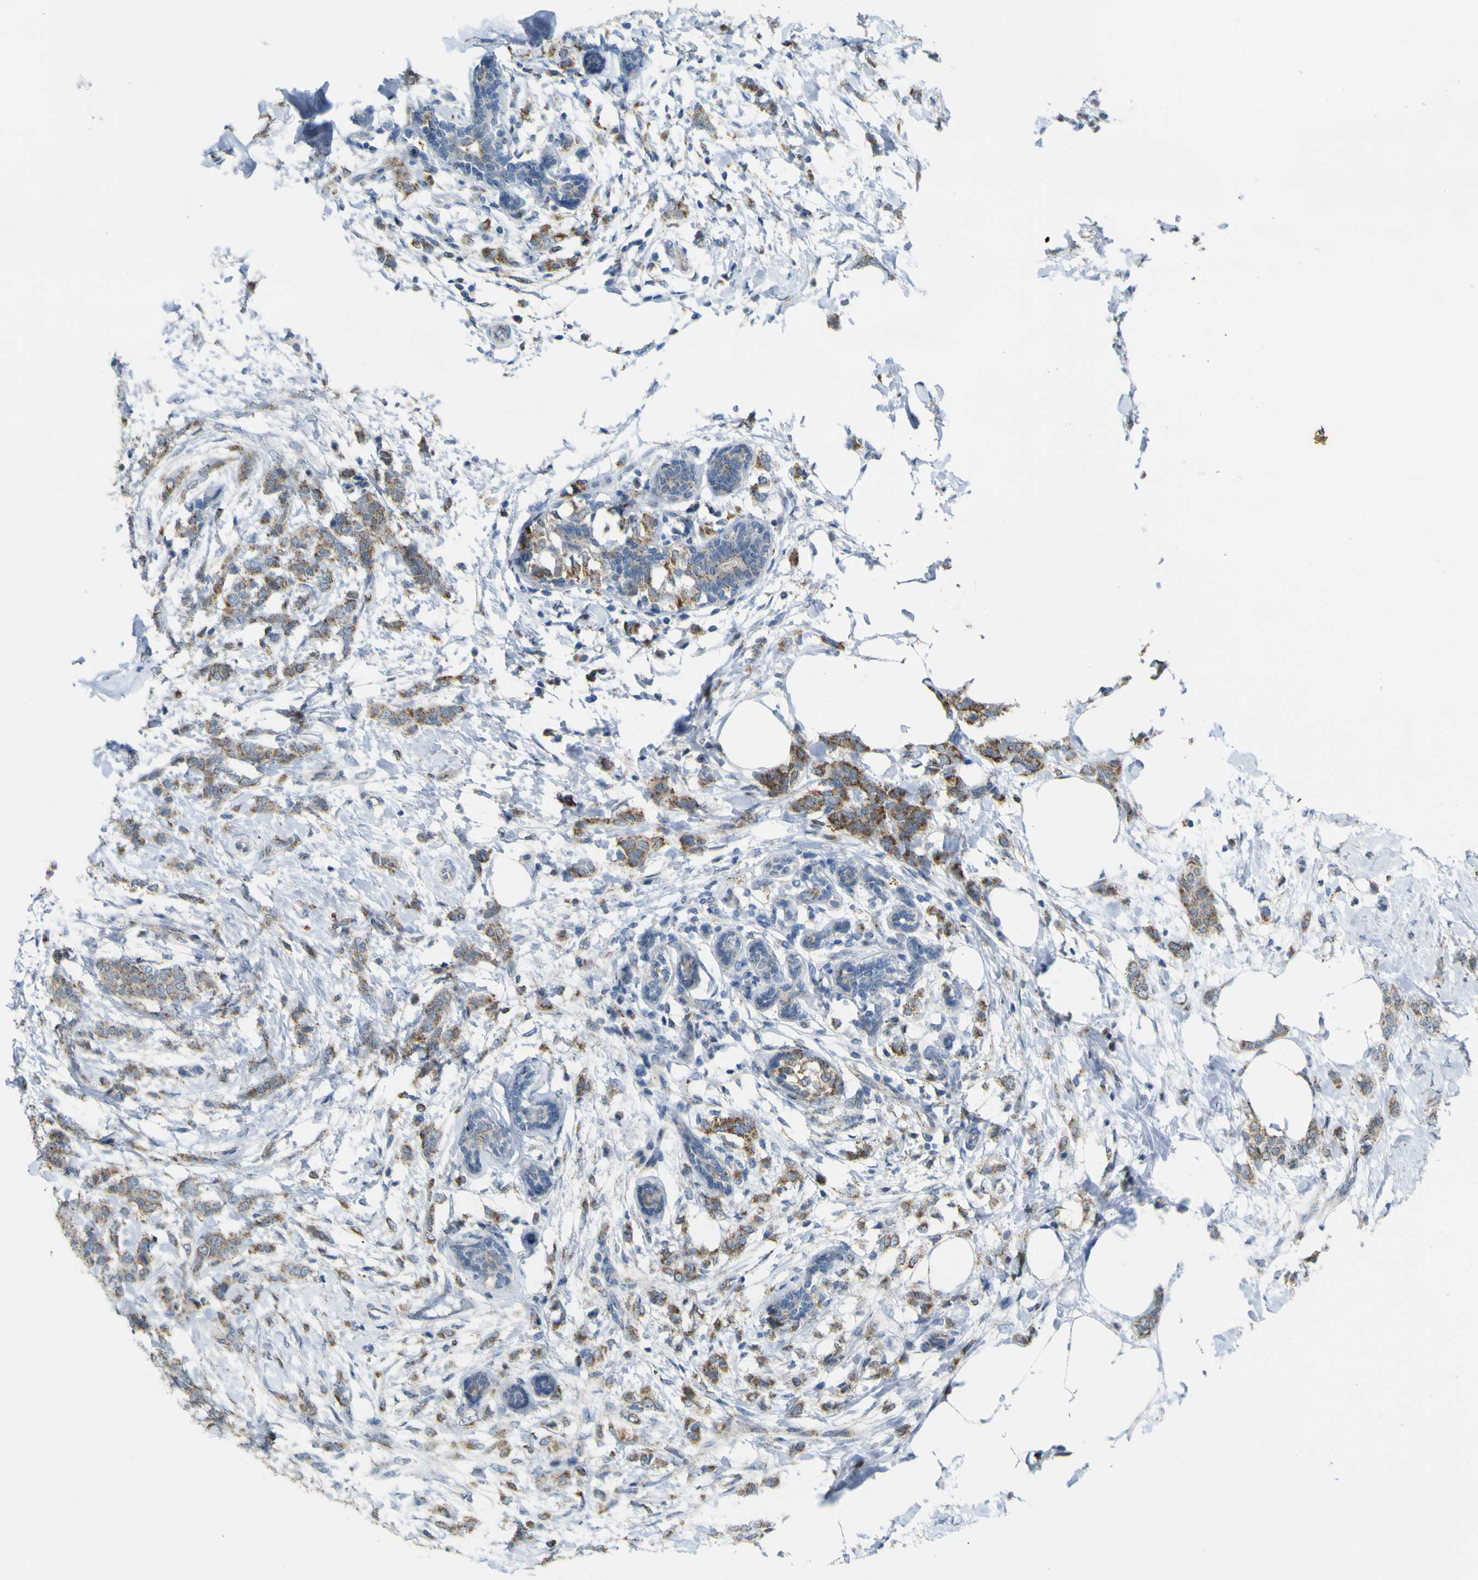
{"staining": {"intensity": "moderate", "quantity": ">75%", "location": "cytoplasmic/membranous"}, "tissue": "breast cancer", "cell_type": "Tumor cells", "image_type": "cancer", "snomed": [{"axis": "morphology", "description": "Lobular carcinoma, in situ"}, {"axis": "morphology", "description": "Lobular carcinoma"}, {"axis": "topography", "description": "Breast"}], "caption": "An image of human breast cancer stained for a protein displays moderate cytoplasmic/membranous brown staining in tumor cells. The protein is shown in brown color, while the nuclei are stained blue.", "gene": "ACBD5", "patient": {"sex": "female", "age": 41}}